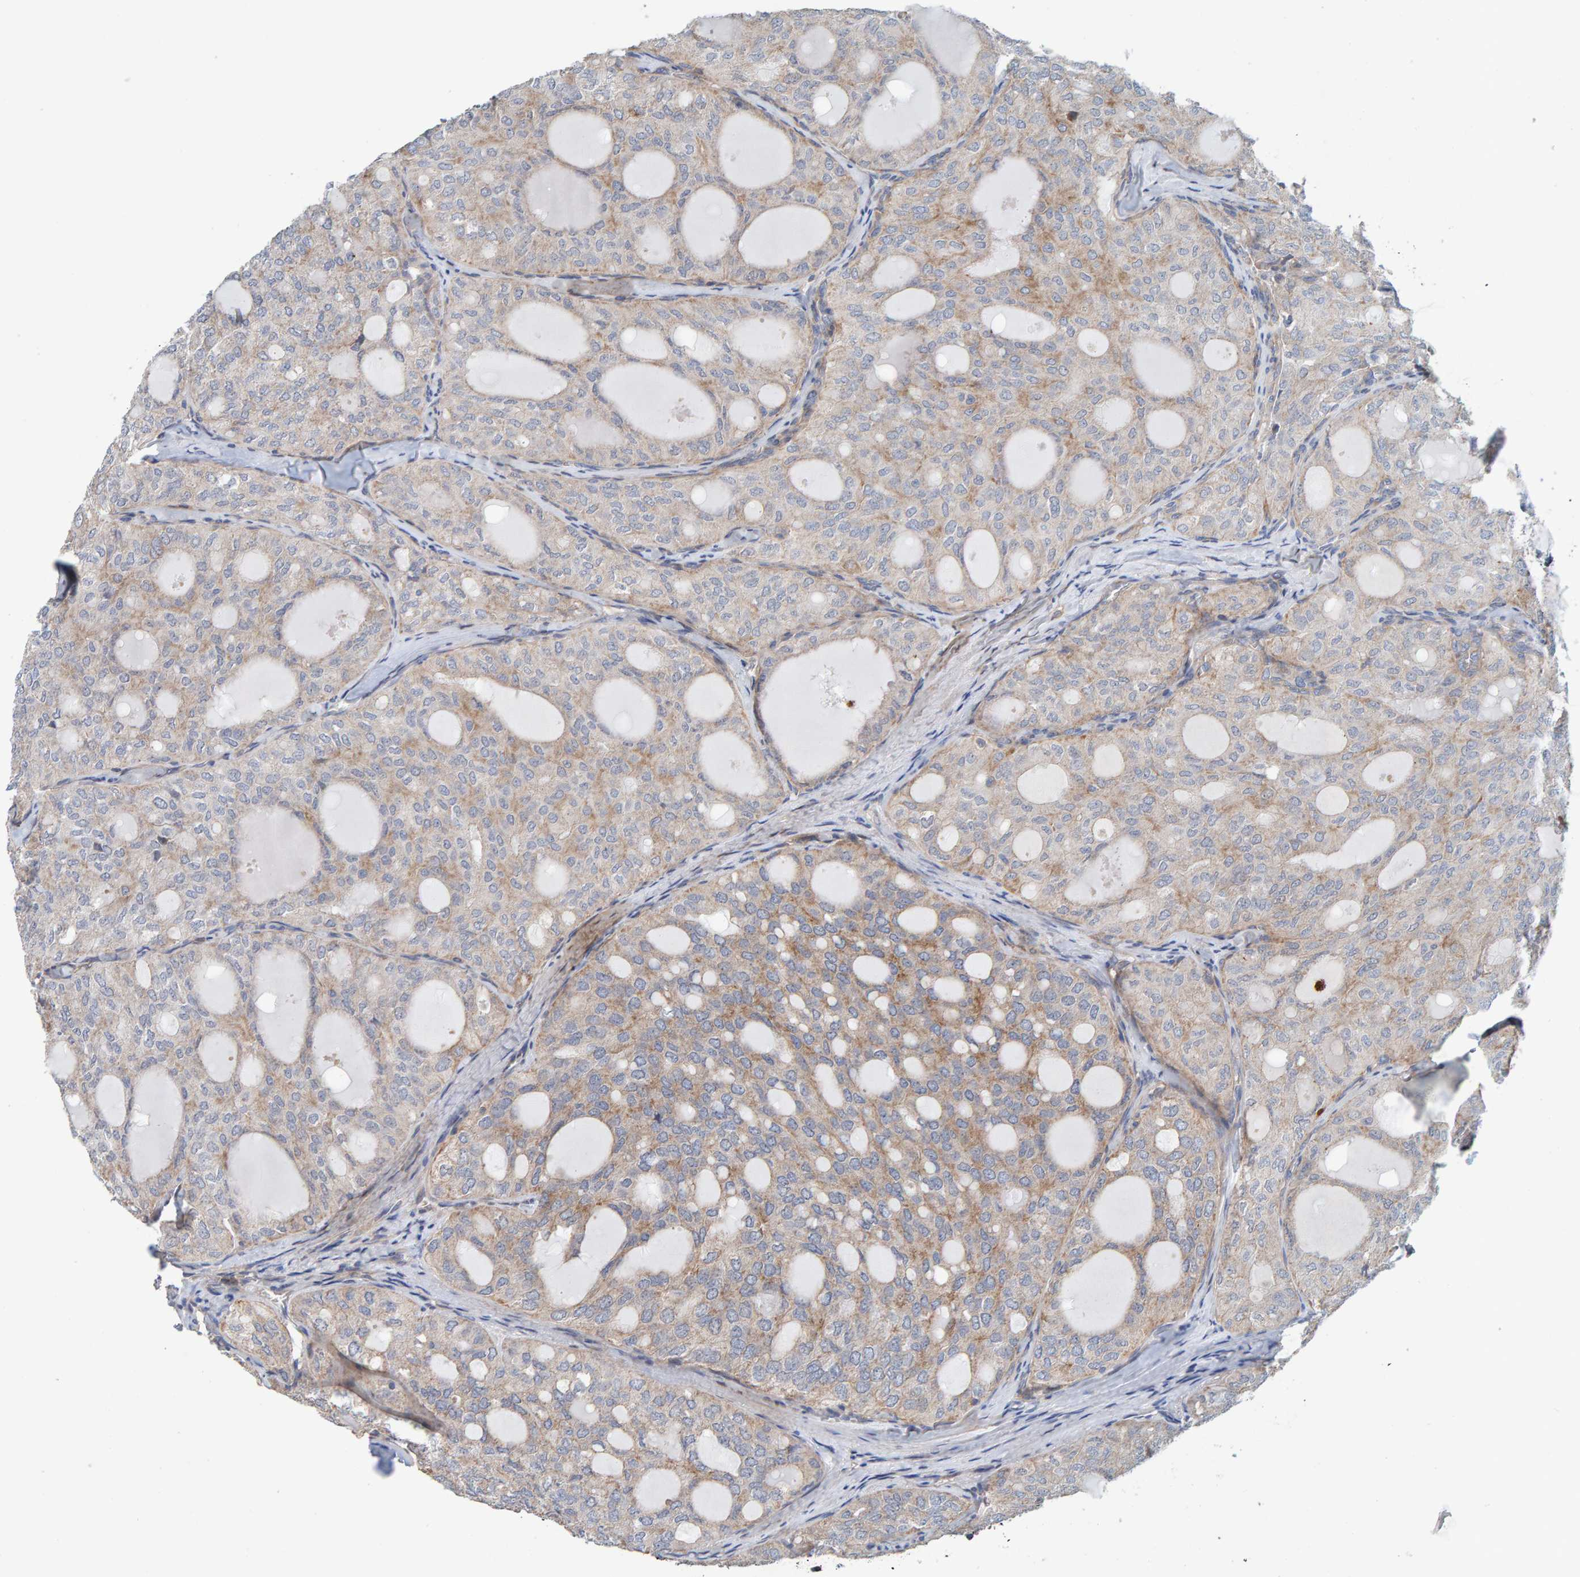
{"staining": {"intensity": "weak", "quantity": "25%-75%", "location": "cytoplasmic/membranous"}, "tissue": "thyroid cancer", "cell_type": "Tumor cells", "image_type": "cancer", "snomed": [{"axis": "morphology", "description": "Follicular adenoma carcinoma, NOS"}, {"axis": "topography", "description": "Thyroid gland"}], "caption": "Immunohistochemistry photomicrograph of human thyroid cancer stained for a protein (brown), which displays low levels of weak cytoplasmic/membranous expression in about 25%-75% of tumor cells.", "gene": "RGP1", "patient": {"sex": "male", "age": 75}}